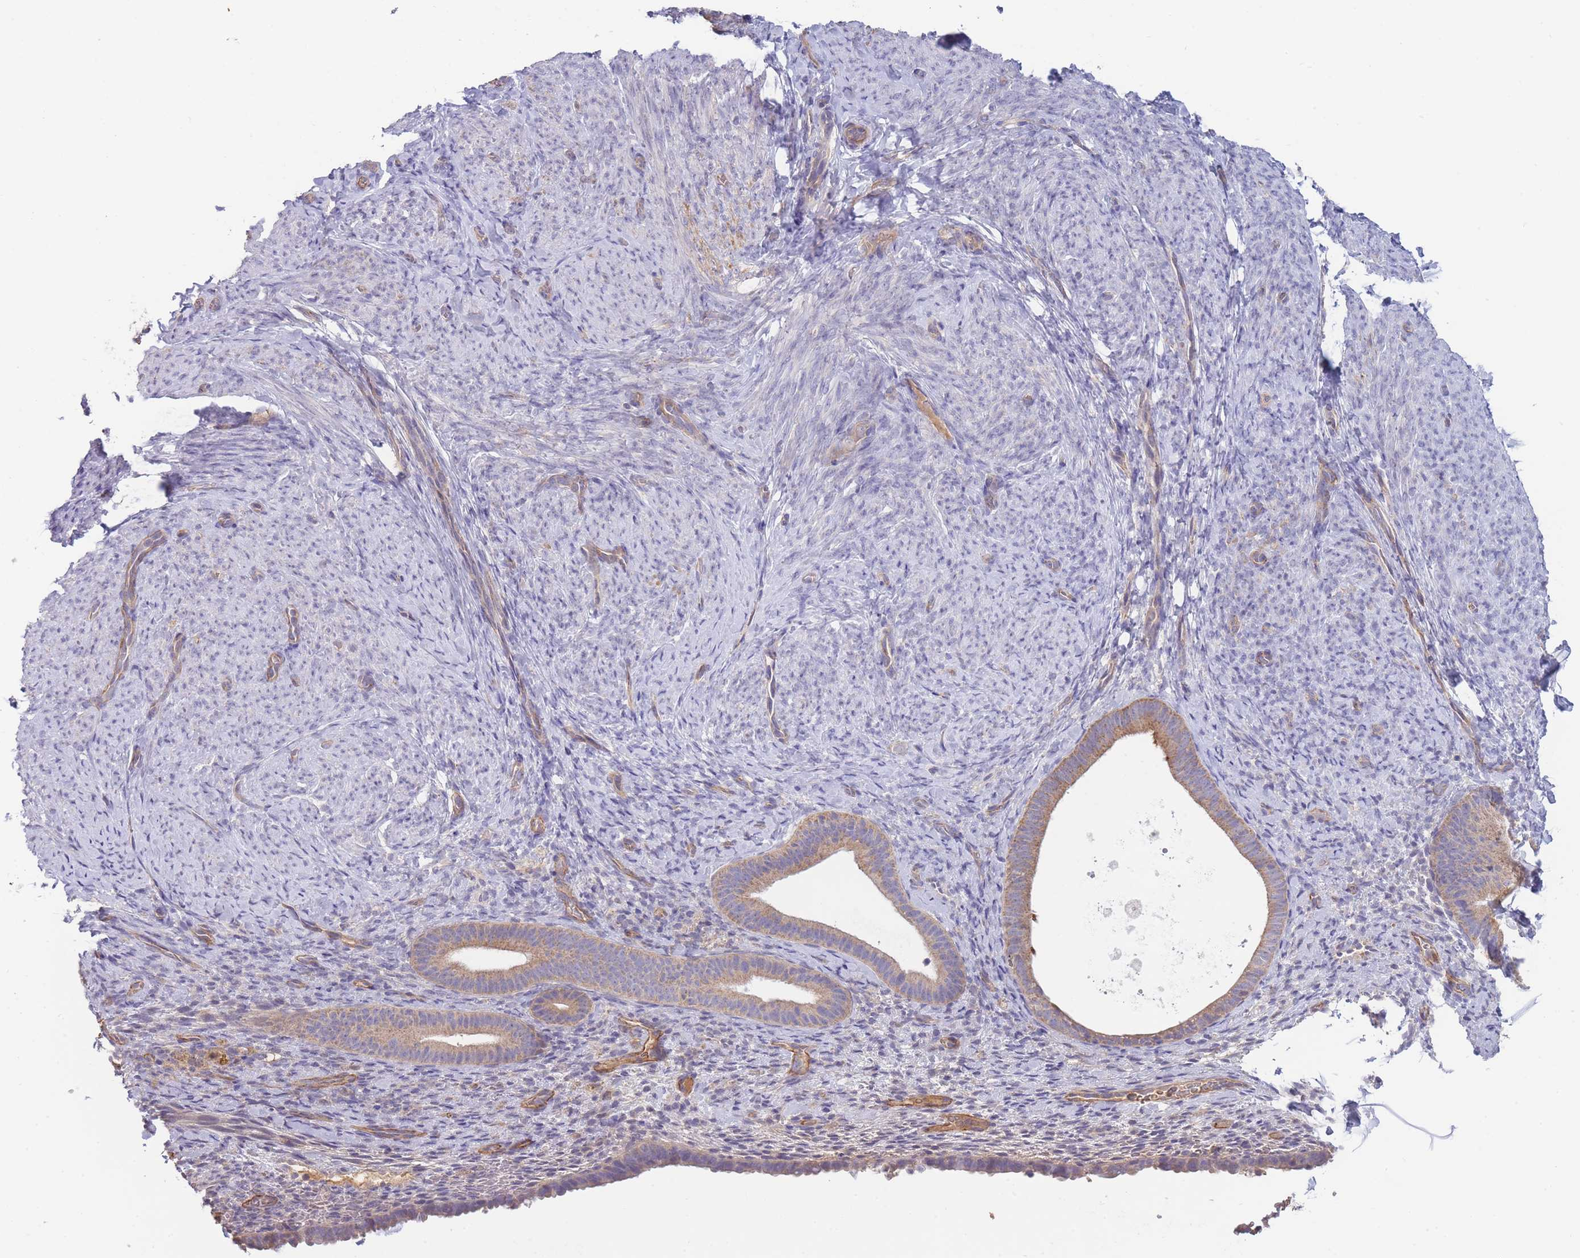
{"staining": {"intensity": "negative", "quantity": "none", "location": "none"}, "tissue": "endometrium", "cell_type": "Cells in endometrial stroma", "image_type": "normal", "snomed": [{"axis": "morphology", "description": "Normal tissue, NOS"}, {"axis": "topography", "description": "Endometrium"}], "caption": "This is an IHC image of benign endometrium. There is no positivity in cells in endometrial stroma.", "gene": "NDUFAF5", "patient": {"sex": "female", "age": 65}}